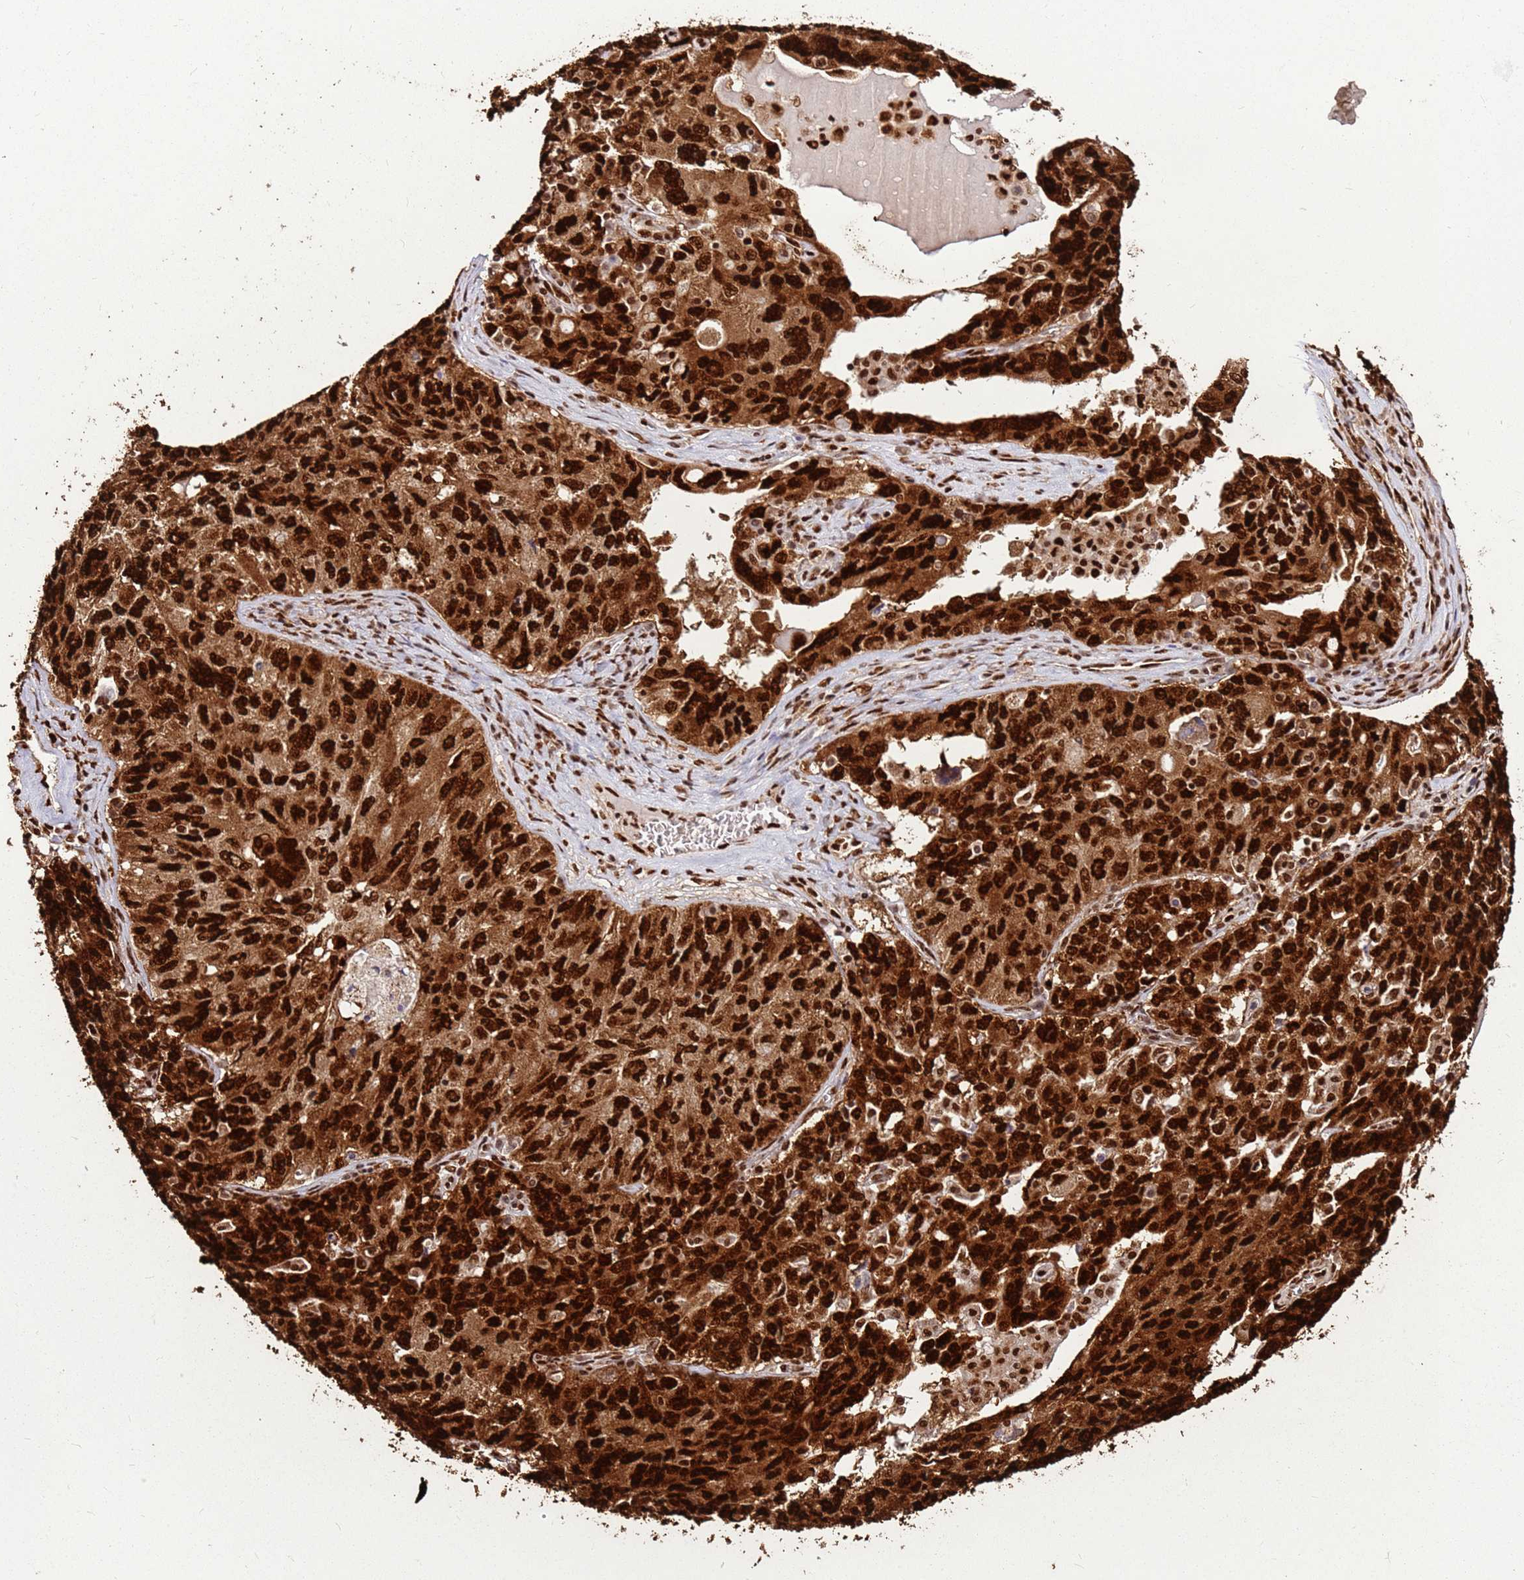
{"staining": {"intensity": "strong", "quantity": ">75%", "location": "cytoplasmic/membranous,nuclear"}, "tissue": "ovarian cancer", "cell_type": "Tumor cells", "image_type": "cancer", "snomed": [{"axis": "morphology", "description": "Carcinoma, endometroid"}, {"axis": "topography", "description": "Ovary"}], "caption": "Immunohistochemical staining of ovarian cancer (endometroid carcinoma) exhibits high levels of strong cytoplasmic/membranous and nuclear expression in about >75% of tumor cells. The protein is shown in brown color, while the nuclei are stained blue.", "gene": "HNRNPAB", "patient": {"sex": "female", "age": 62}}